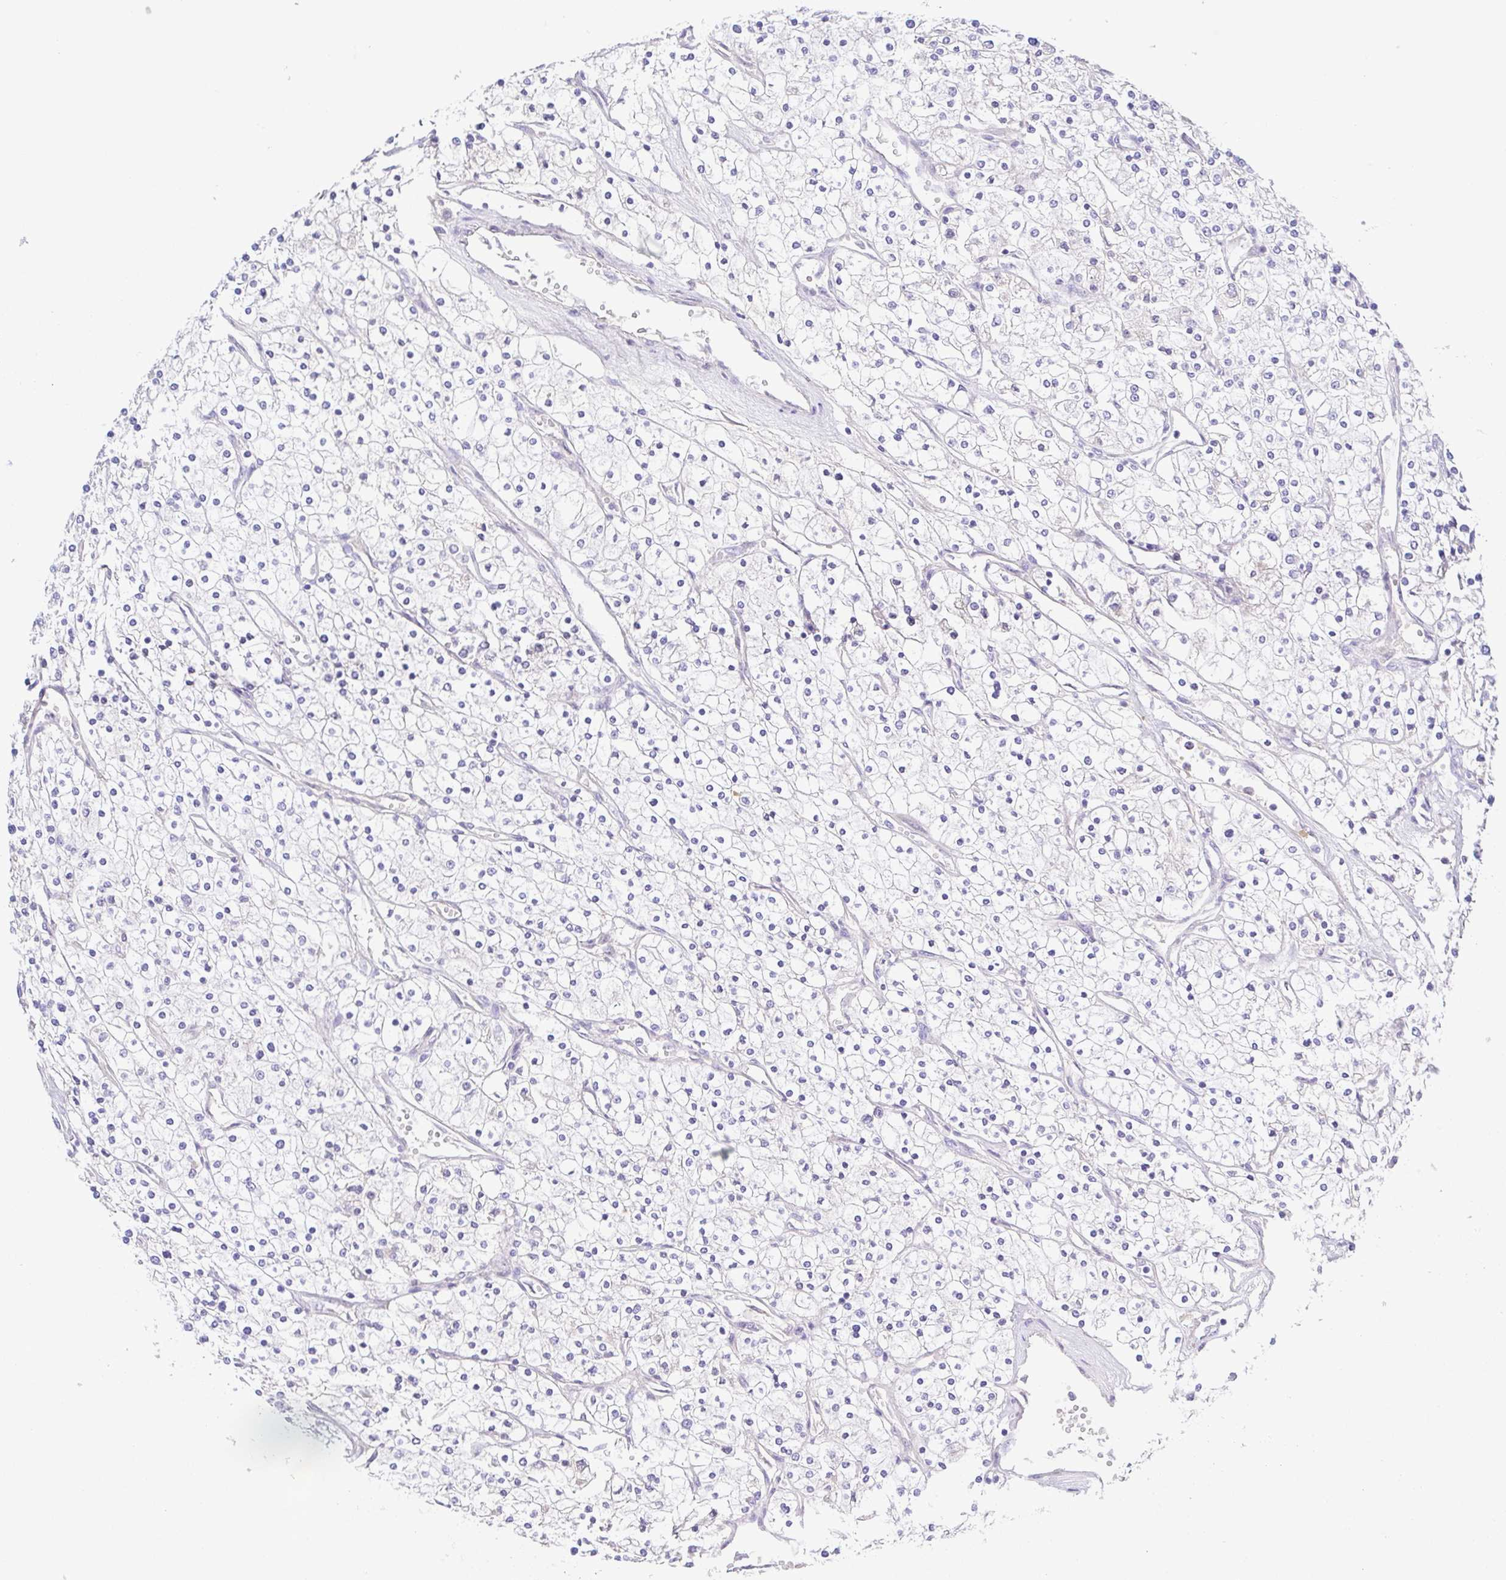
{"staining": {"intensity": "negative", "quantity": "none", "location": "none"}, "tissue": "renal cancer", "cell_type": "Tumor cells", "image_type": "cancer", "snomed": [{"axis": "morphology", "description": "Adenocarcinoma, NOS"}, {"axis": "topography", "description": "Kidney"}], "caption": "This is an IHC micrograph of renal adenocarcinoma. There is no expression in tumor cells.", "gene": "A1BG", "patient": {"sex": "male", "age": 80}}